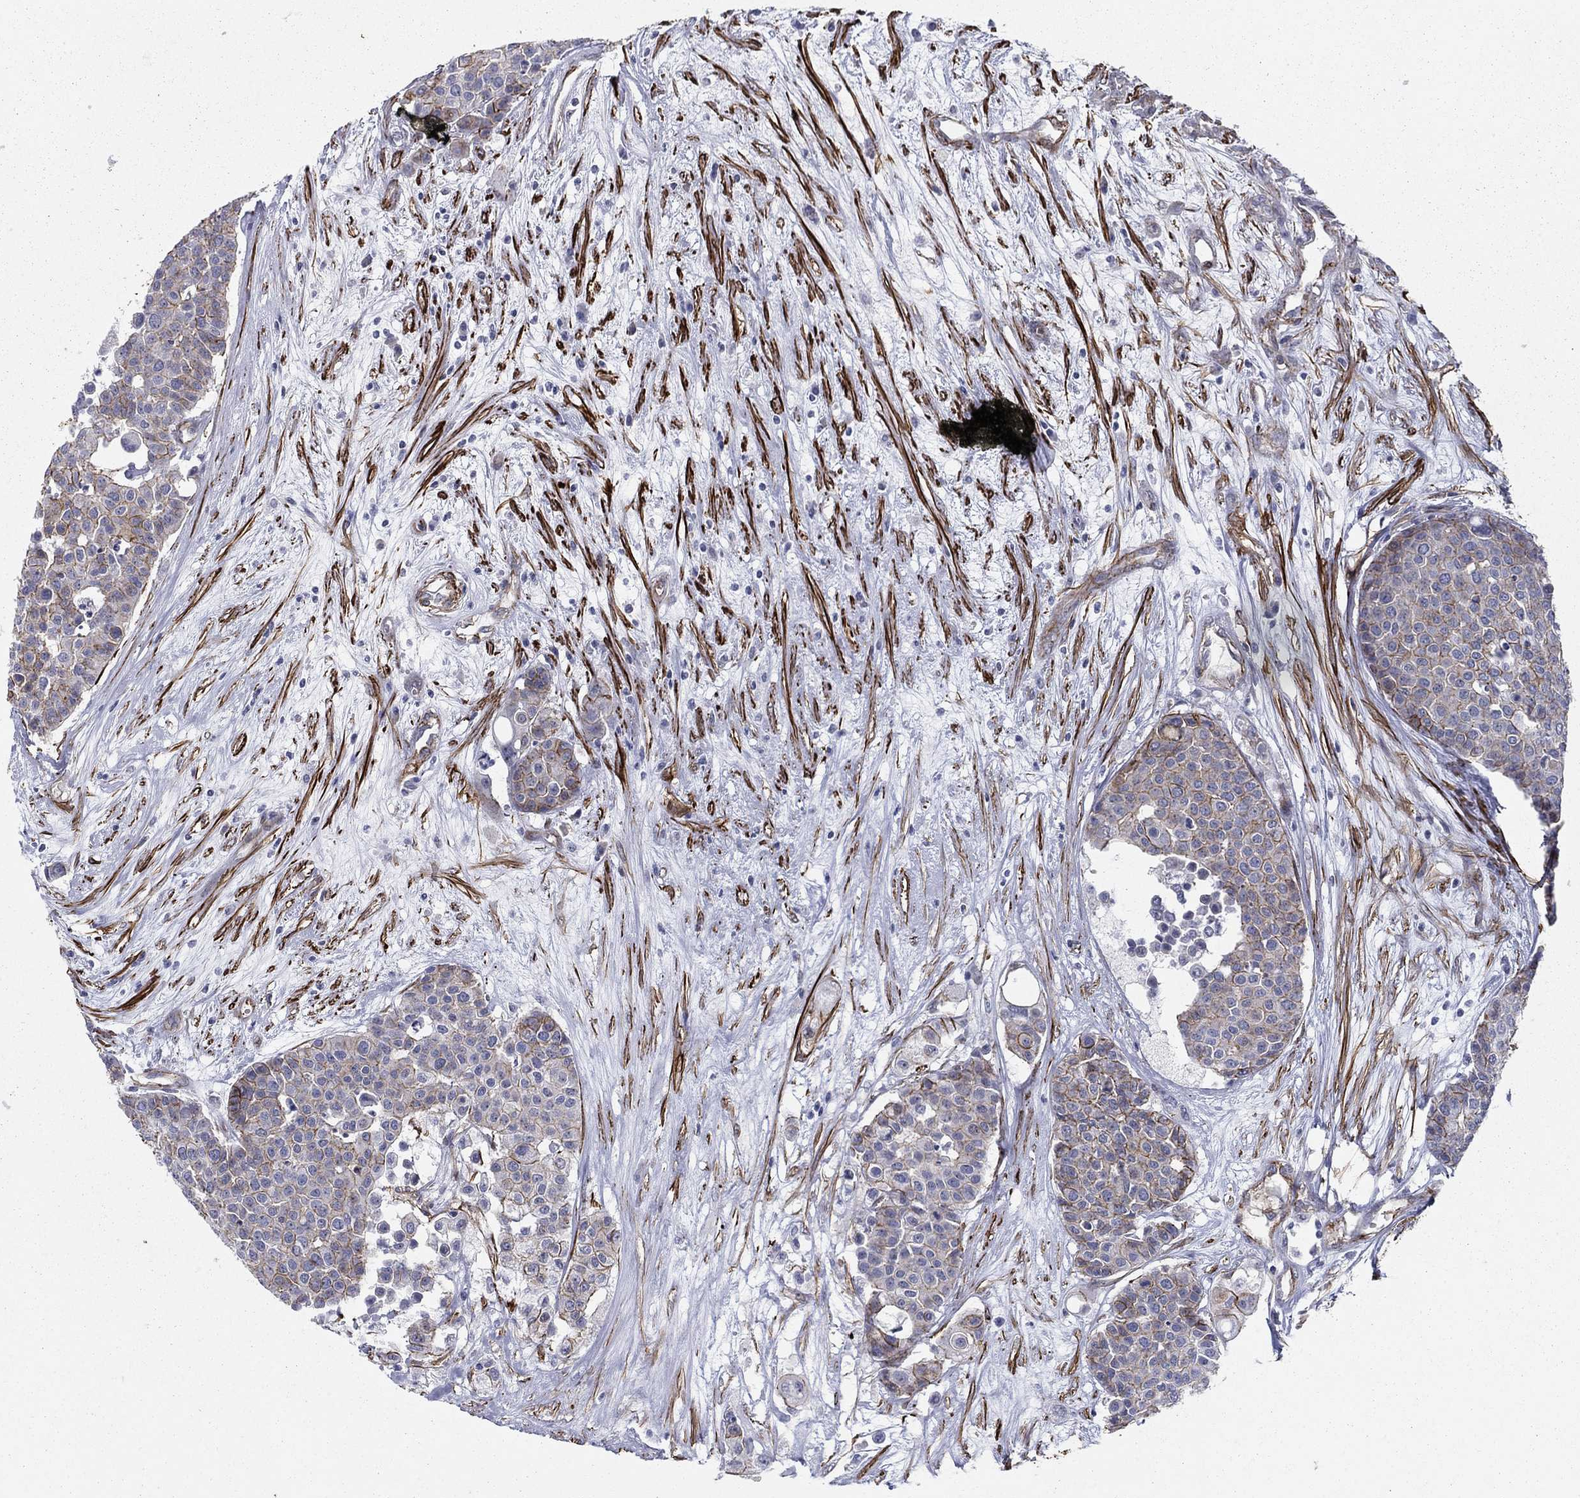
{"staining": {"intensity": "strong", "quantity": "25%-75%", "location": "cytoplasmic/membranous"}, "tissue": "carcinoid", "cell_type": "Tumor cells", "image_type": "cancer", "snomed": [{"axis": "morphology", "description": "Carcinoid, malignant, NOS"}, {"axis": "topography", "description": "Colon"}], "caption": "An immunohistochemistry (IHC) photomicrograph of tumor tissue is shown. Protein staining in brown highlights strong cytoplasmic/membranous positivity in carcinoid within tumor cells. The staining was performed using DAB (3,3'-diaminobenzidine) to visualize the protein expression in brown, while the nuclei were stained in blue with hematoxylin (Magnification: 20x).", "gene": "KRBA1", "patient": {"sex": "male", "age": 81}}